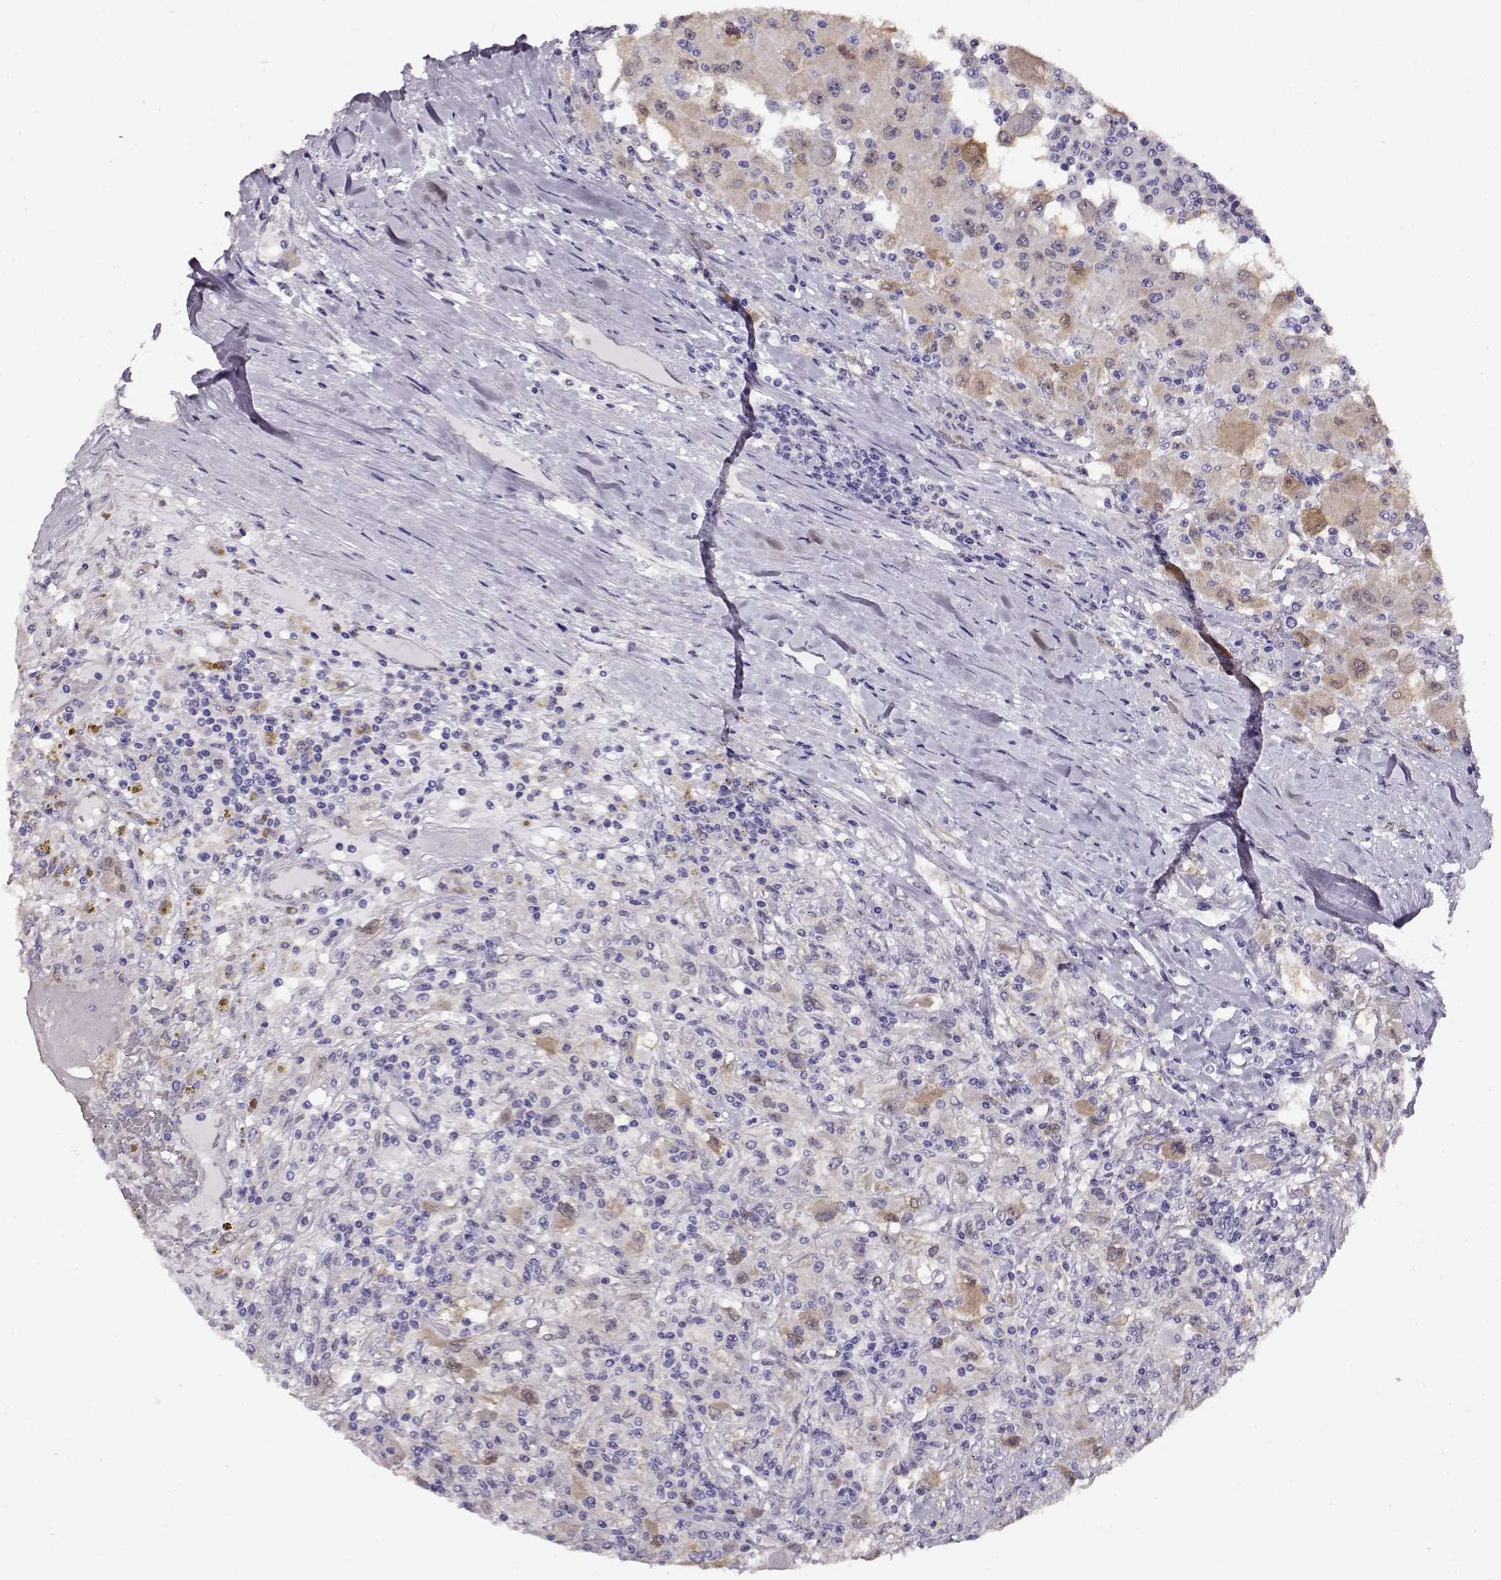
{"staining": {"intensity": "weak", "quantity": "<25%", "location": "cytoplasmic/membranous"}, "tissue": "renal cancer", "cell_type": "Tumor cells", "image_type": "cancer", "snomed": [{"axis": "morphology", "description": "Adenocarcinoma, NOS"}, {"axis": "topography", "description": "Kidney"}], "caption": "Image shows no significant protein expression in tumor cells of adenocarcinoma (renal).", "gene": "CCR8", "patient": {"sex": "female", "age": 67}}